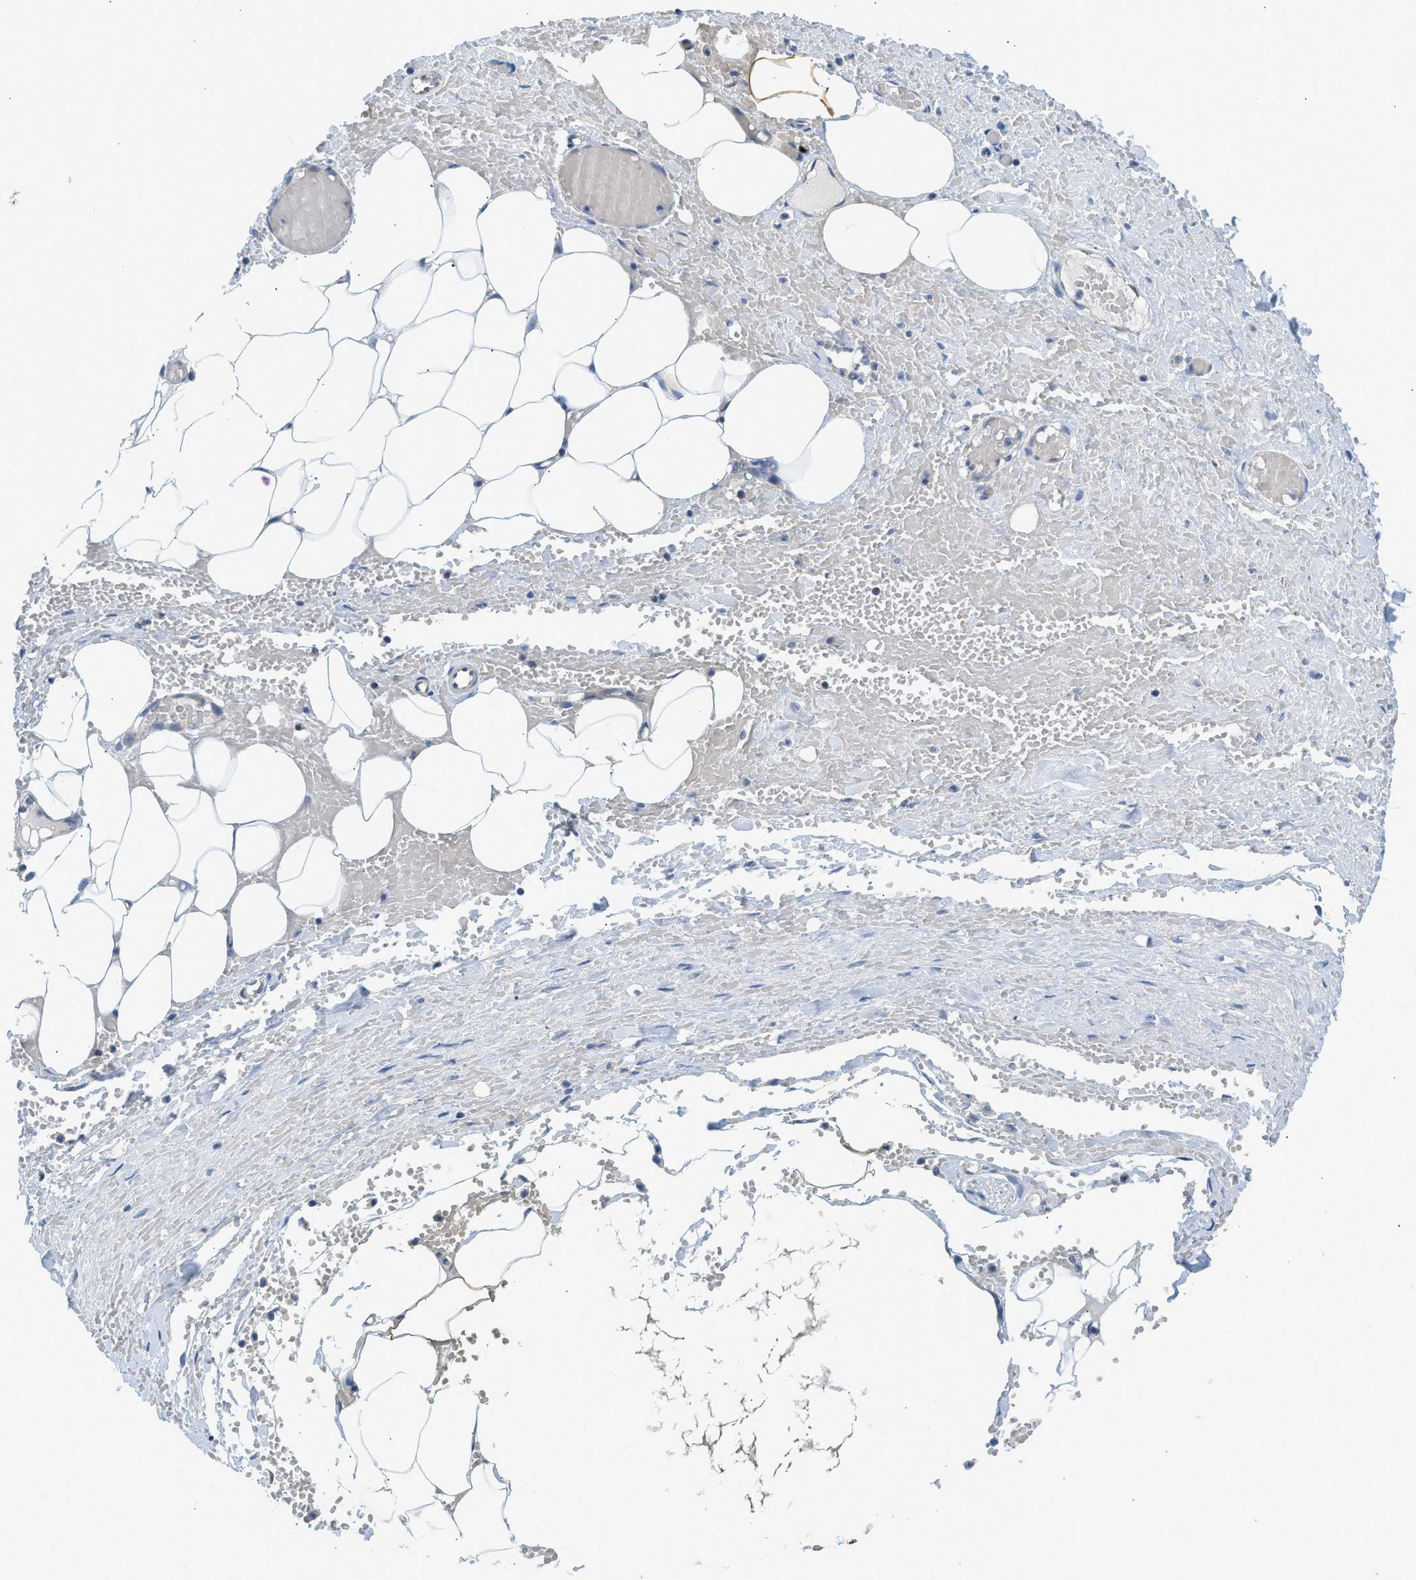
{"staining": {"intensity": "negative", "quantity": "none", "location": "none"}, "tissue": "adipose tissue", "cell_type": "Adipocytes", "image_type": "normal", "snomed": [{"axis": "morphology", "description": "Normal tissue, NOS"}, {"axis": "topography", "description": "Soft tissue"}, {"axis": "topography", "description": "Vascular tissue"}], "caption": "Immunohistochemical staining of unremarkable human adipose tissue reveals no significant positivity in adipocytes.", "gene": "GOT2", "patient": {"sex": "female", "age": 35}}